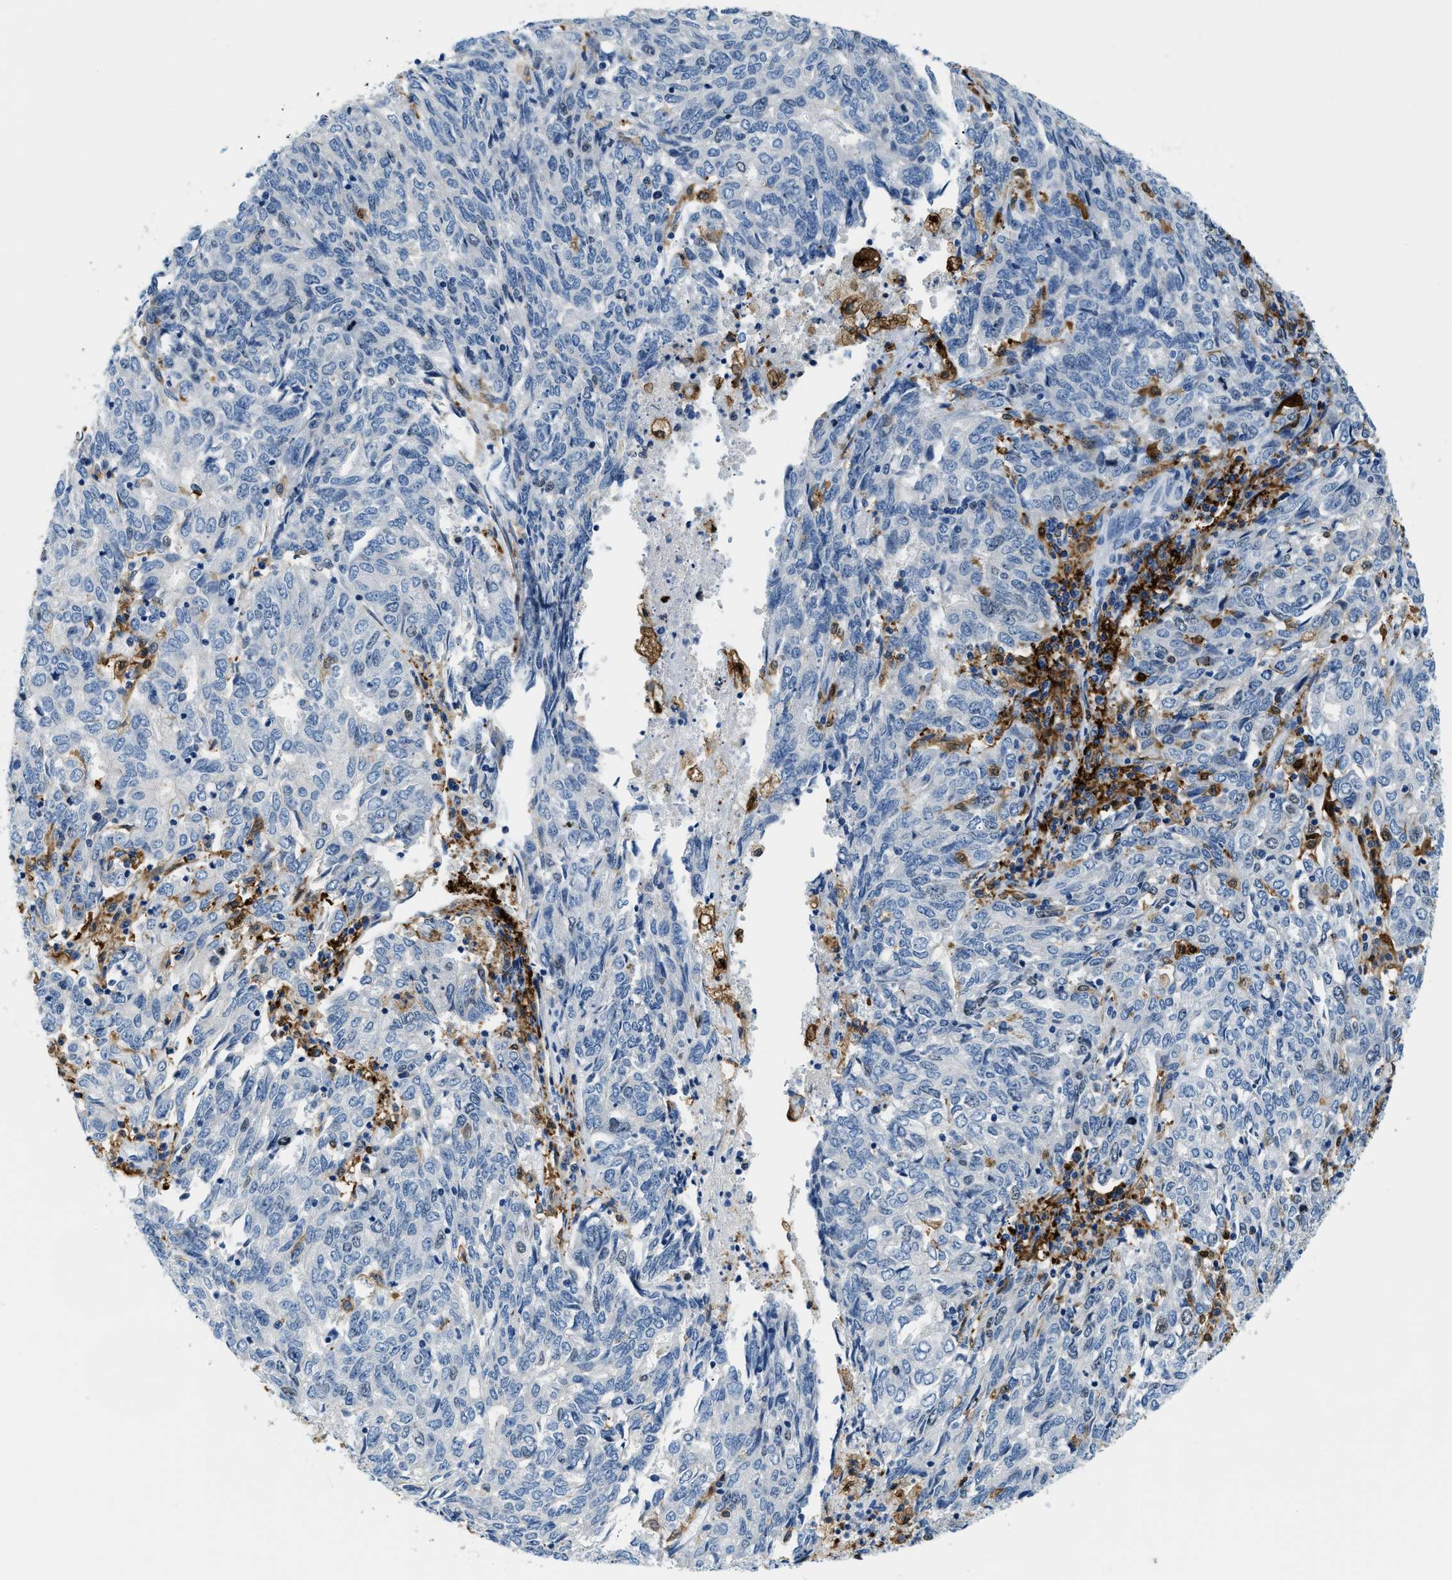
{"staining": {"intensity": "negative", "quantity": "none", "location": "none"}, "tissue": "endometrial cancer", "cell_type": "Tumor cells", "image_type": "cancer", "snomed": [{"axis": "morphology", "description": "Adenocarcinoma, NOS"}, {"axis": "topography", "description": "Endometrium"}], "caption": "High magnification brightfield microscopy of endometrial cancer stained with DAB (3,3'-diaminobenzidine) (brown) and counterstained with hematoxylin (blue): tumor cells show no significant expression. (DAB immunohistochemistry (IHC), high magnification).", "gene": "CAPG", "patient": {"sex": "female", "age": 80}}